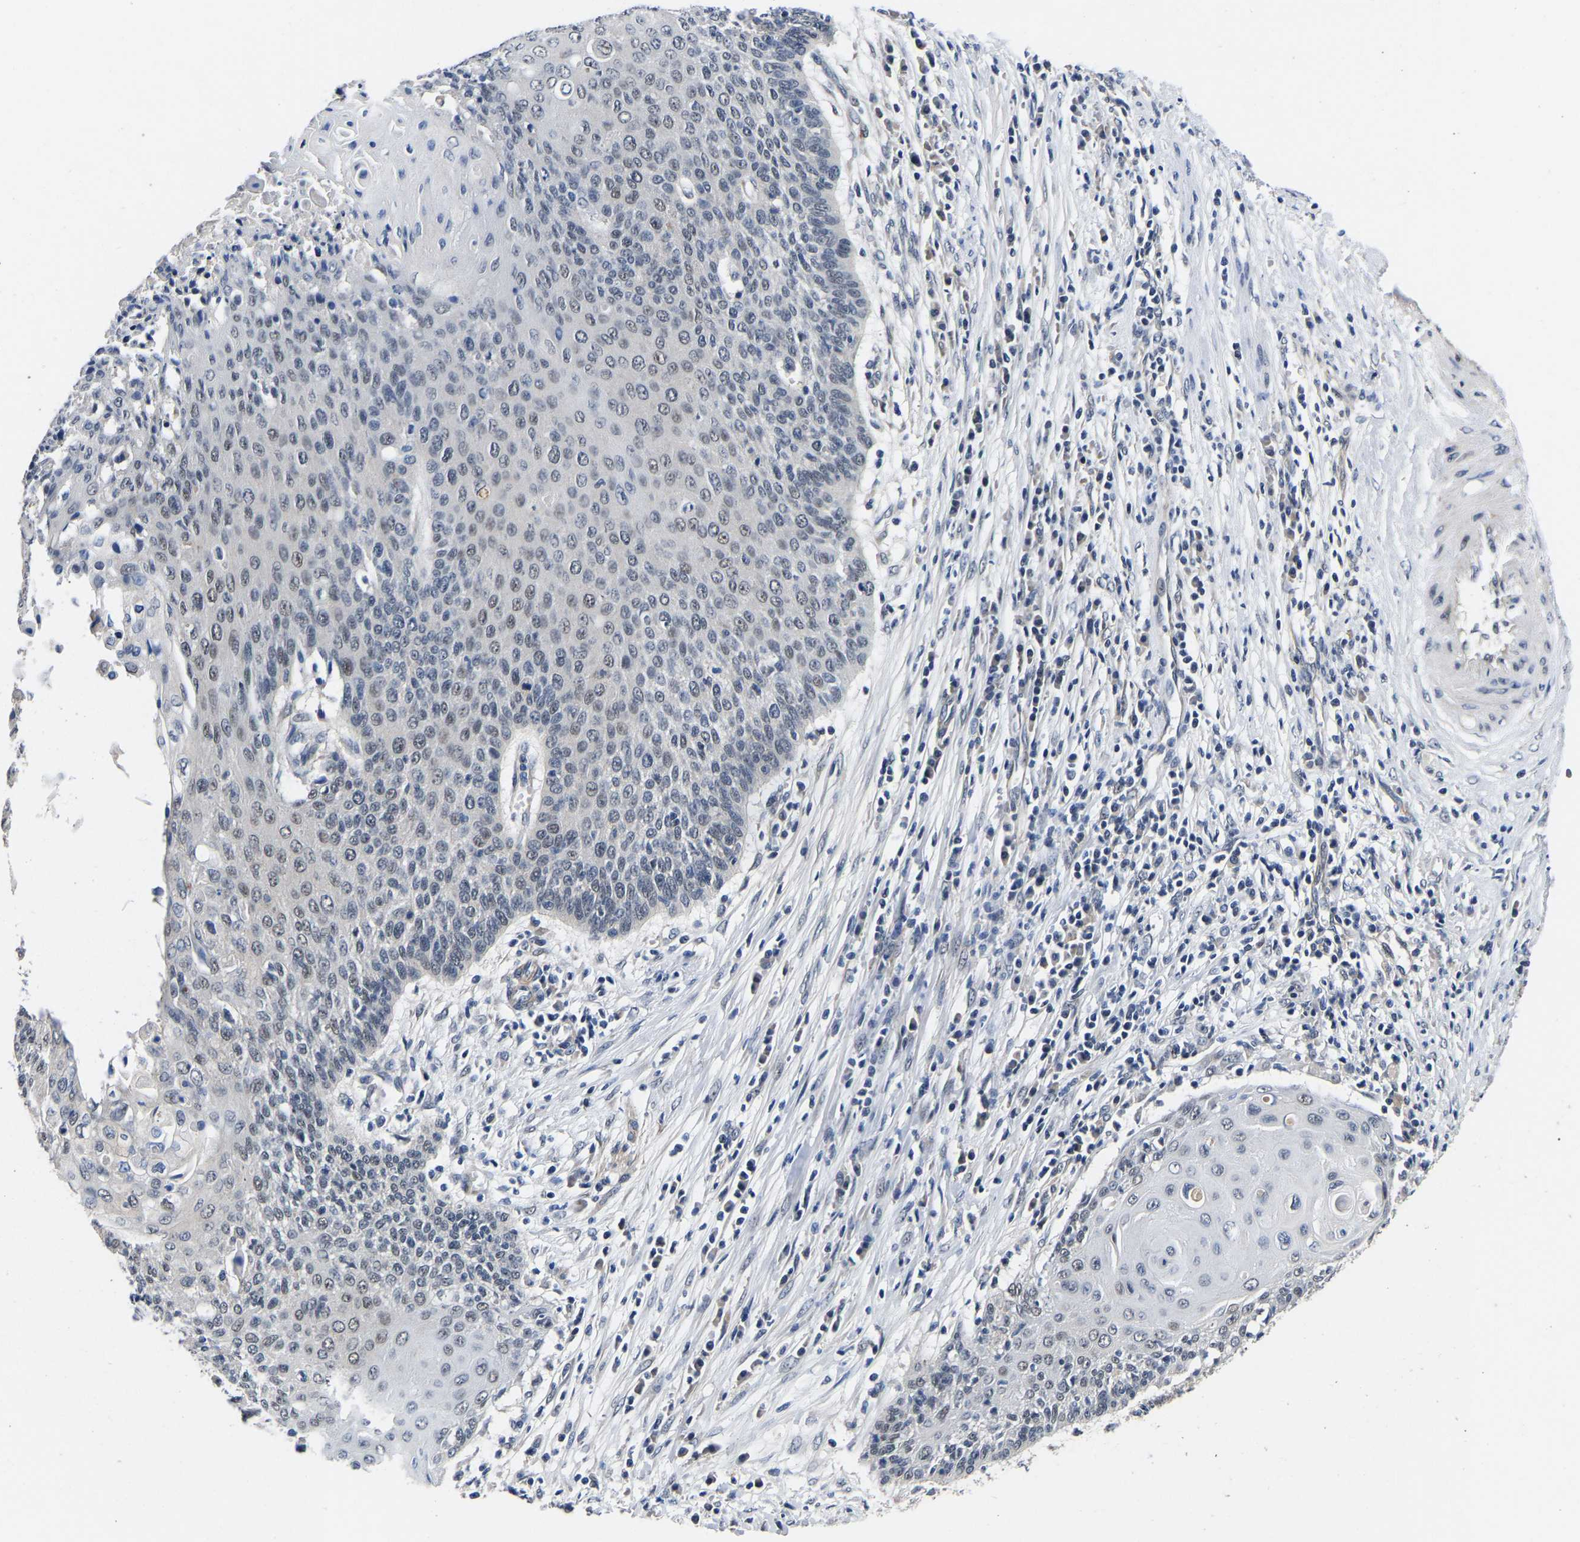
{"staining": {"intensity": "weak", "quantity": "<25%", "location": "nuclear"}, "tissue": "cervical cancer", "cell_type": "Tumor cells", "image_type": "cancer", "snomed": [{"axis": "morphology", "description": "Squamous cell carcinoma, NOS"}, {"axis": "topography", "description": "Cervix"}], "caption": "Micrograph shows no significant protein expression in tumor cells of cervical squamous cell carcinoma.", "gene": "METTL16", "patient": {"sex": "female", "age": 39}}